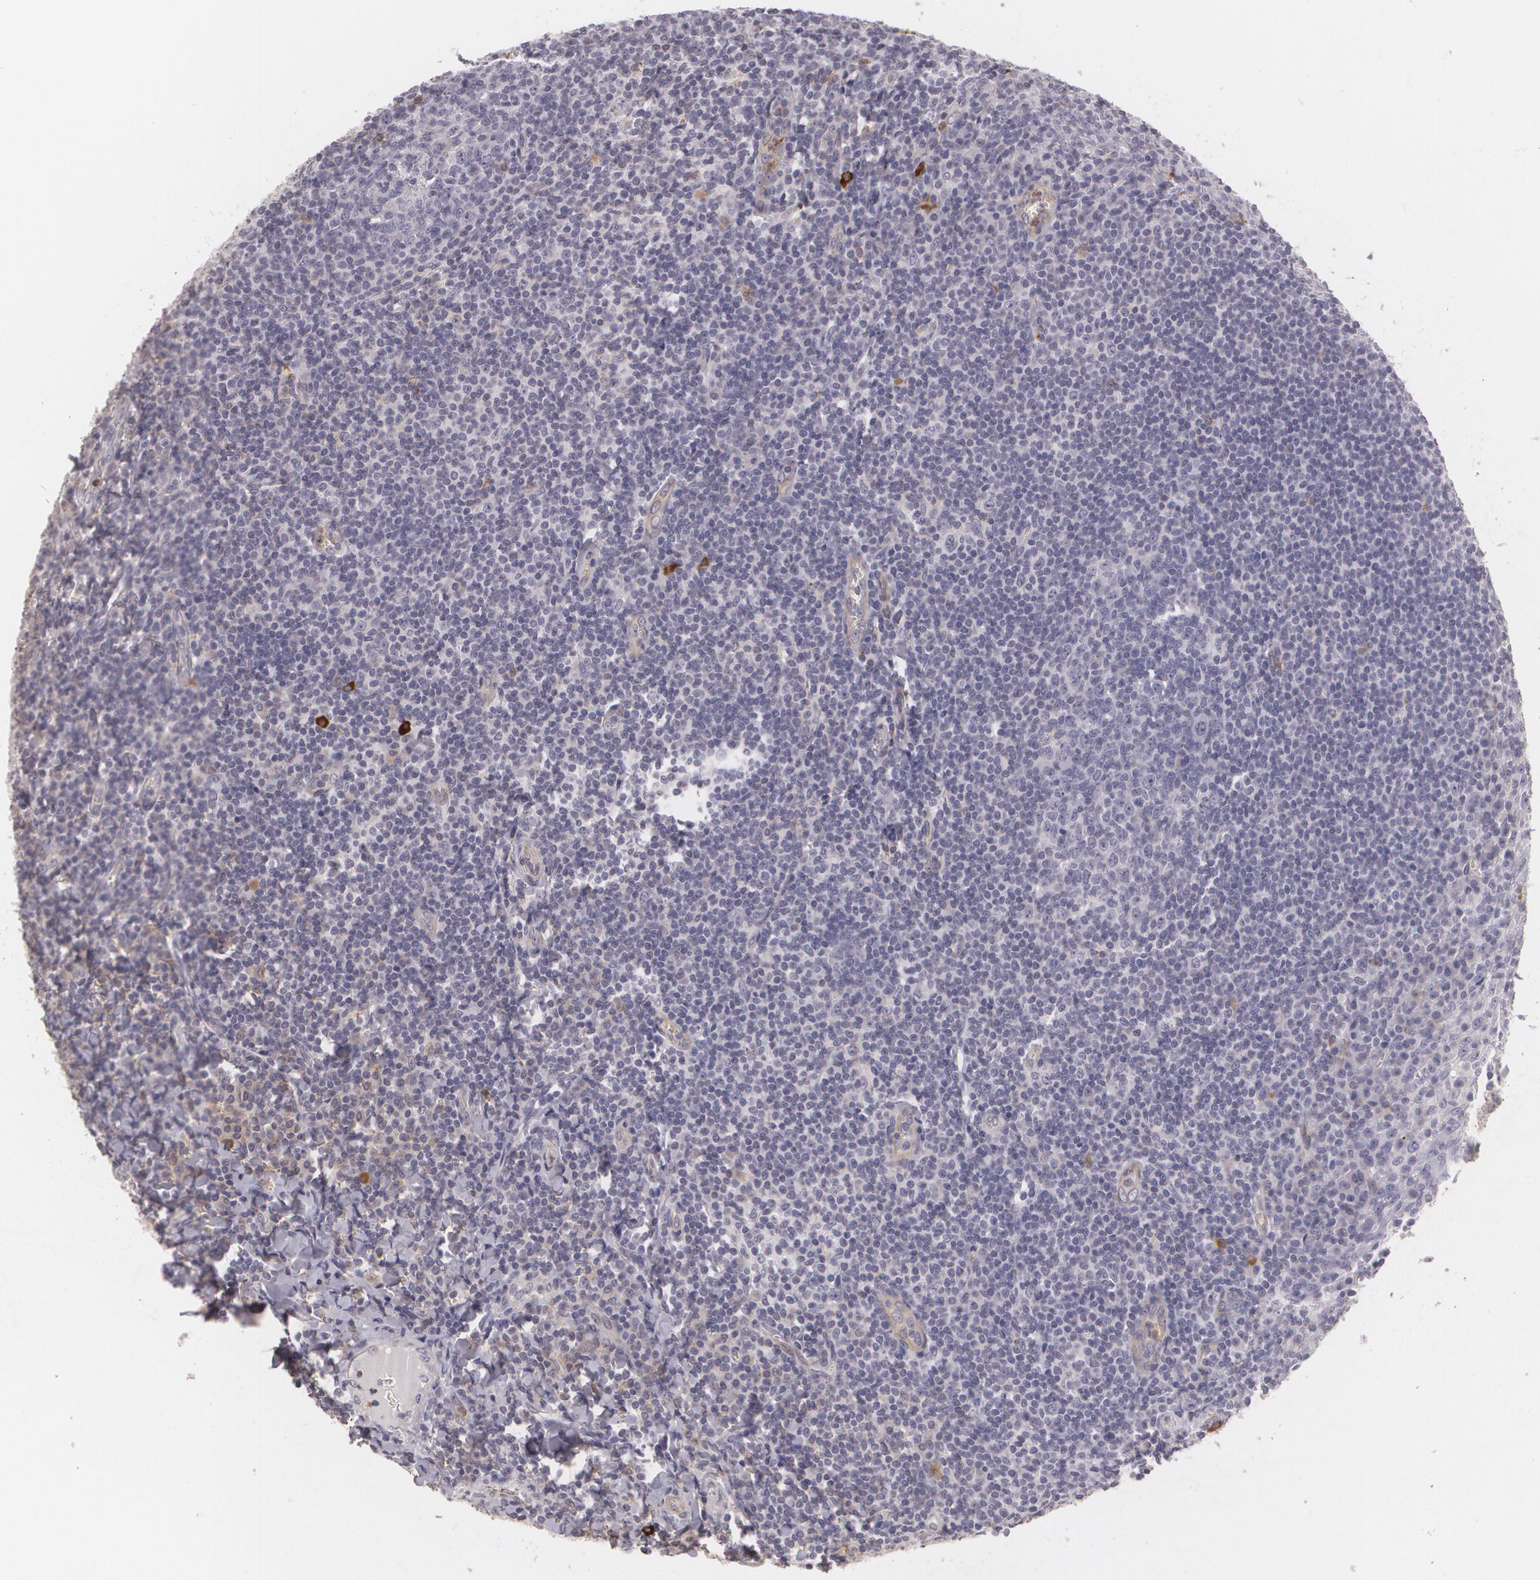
{"staining": {"intensity": "weak", "quantity": "<25%", "location": "cytoplasmic/membranous"}, "tissue": "tonsil", "cell_type": "Germinal center cells", "image_type": "normal", "snomed": [{"axis": "morphology", "description": "Normal tissue, NOS"}, {"axis": "topography", "description": "Tonsil"}], "caption": "High magnification brightfield microscopy of benign tonsil stained with DAB (3,3'-diaminobenzidine) (brown) and counterstained with hematoxylin (blue): germinal center cells show no significant positivity. The staining was performed using DAB (3,3'-diaminobenzidine) to visualize the protein expression in brown, while the nuclei were stained in blue with hematoxylin (Magnification: 20x).", "gene": "KCNA4", "patient": {"sex": "male", "age": 31}}